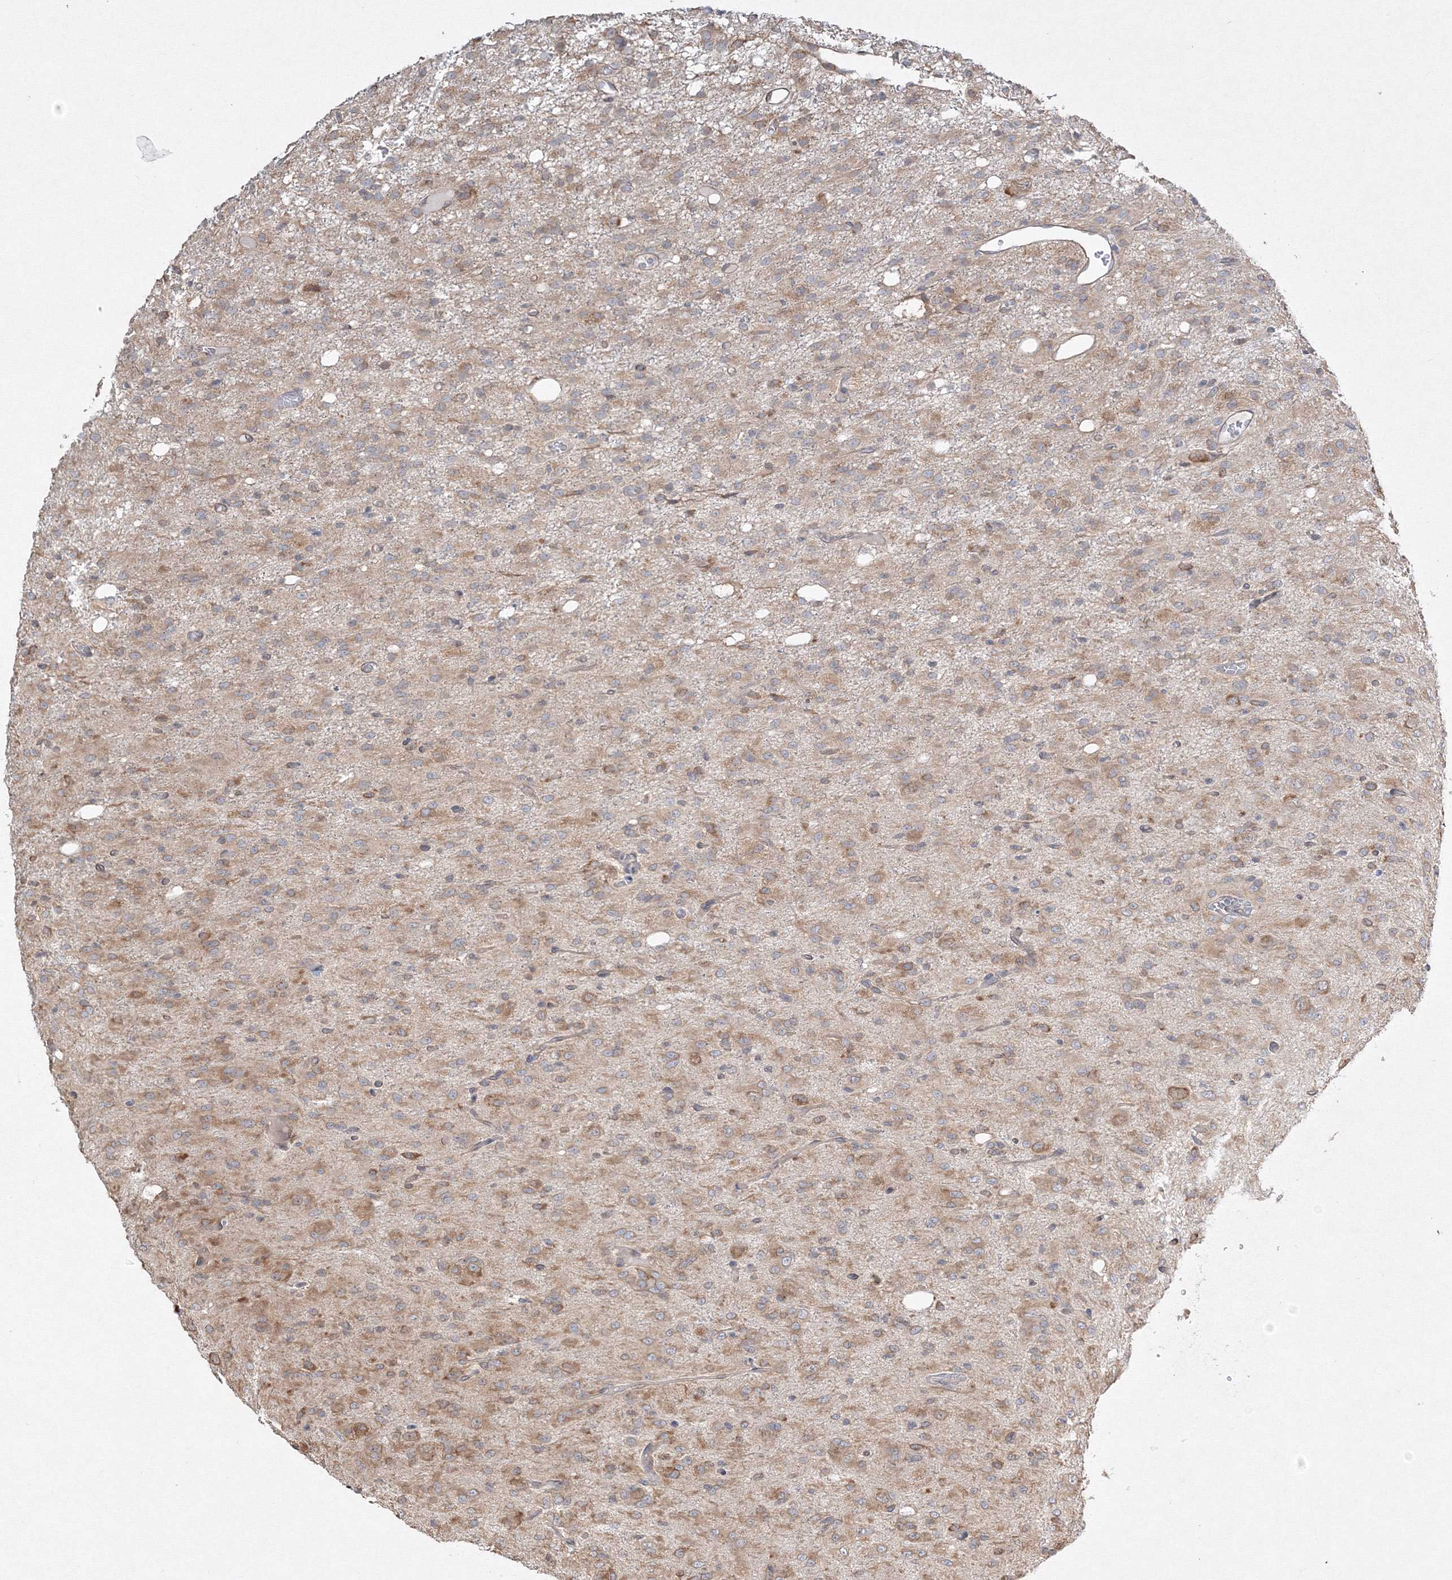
{"staining": {"intensity": "moderate", "quantity": "25%-75%", "location": "cytoplasmic/membranous"}, "tissue": "glioma", "cell_type": "Tumor cells", "image_type": "cancer", "snomed": [{"axis": "morphology", "description": "Glioma, malignant, High grade"}, {"axis": "topography", "description": "Brain"}], "caption": "Malignant high-grade glioma stained with a brown dye shows moderate cytoplasmic/membranous positive expression in about 25%-75% of tumor cells.", "gene": "FBXL8", "patient": {"sex": "female", "age": 59}}